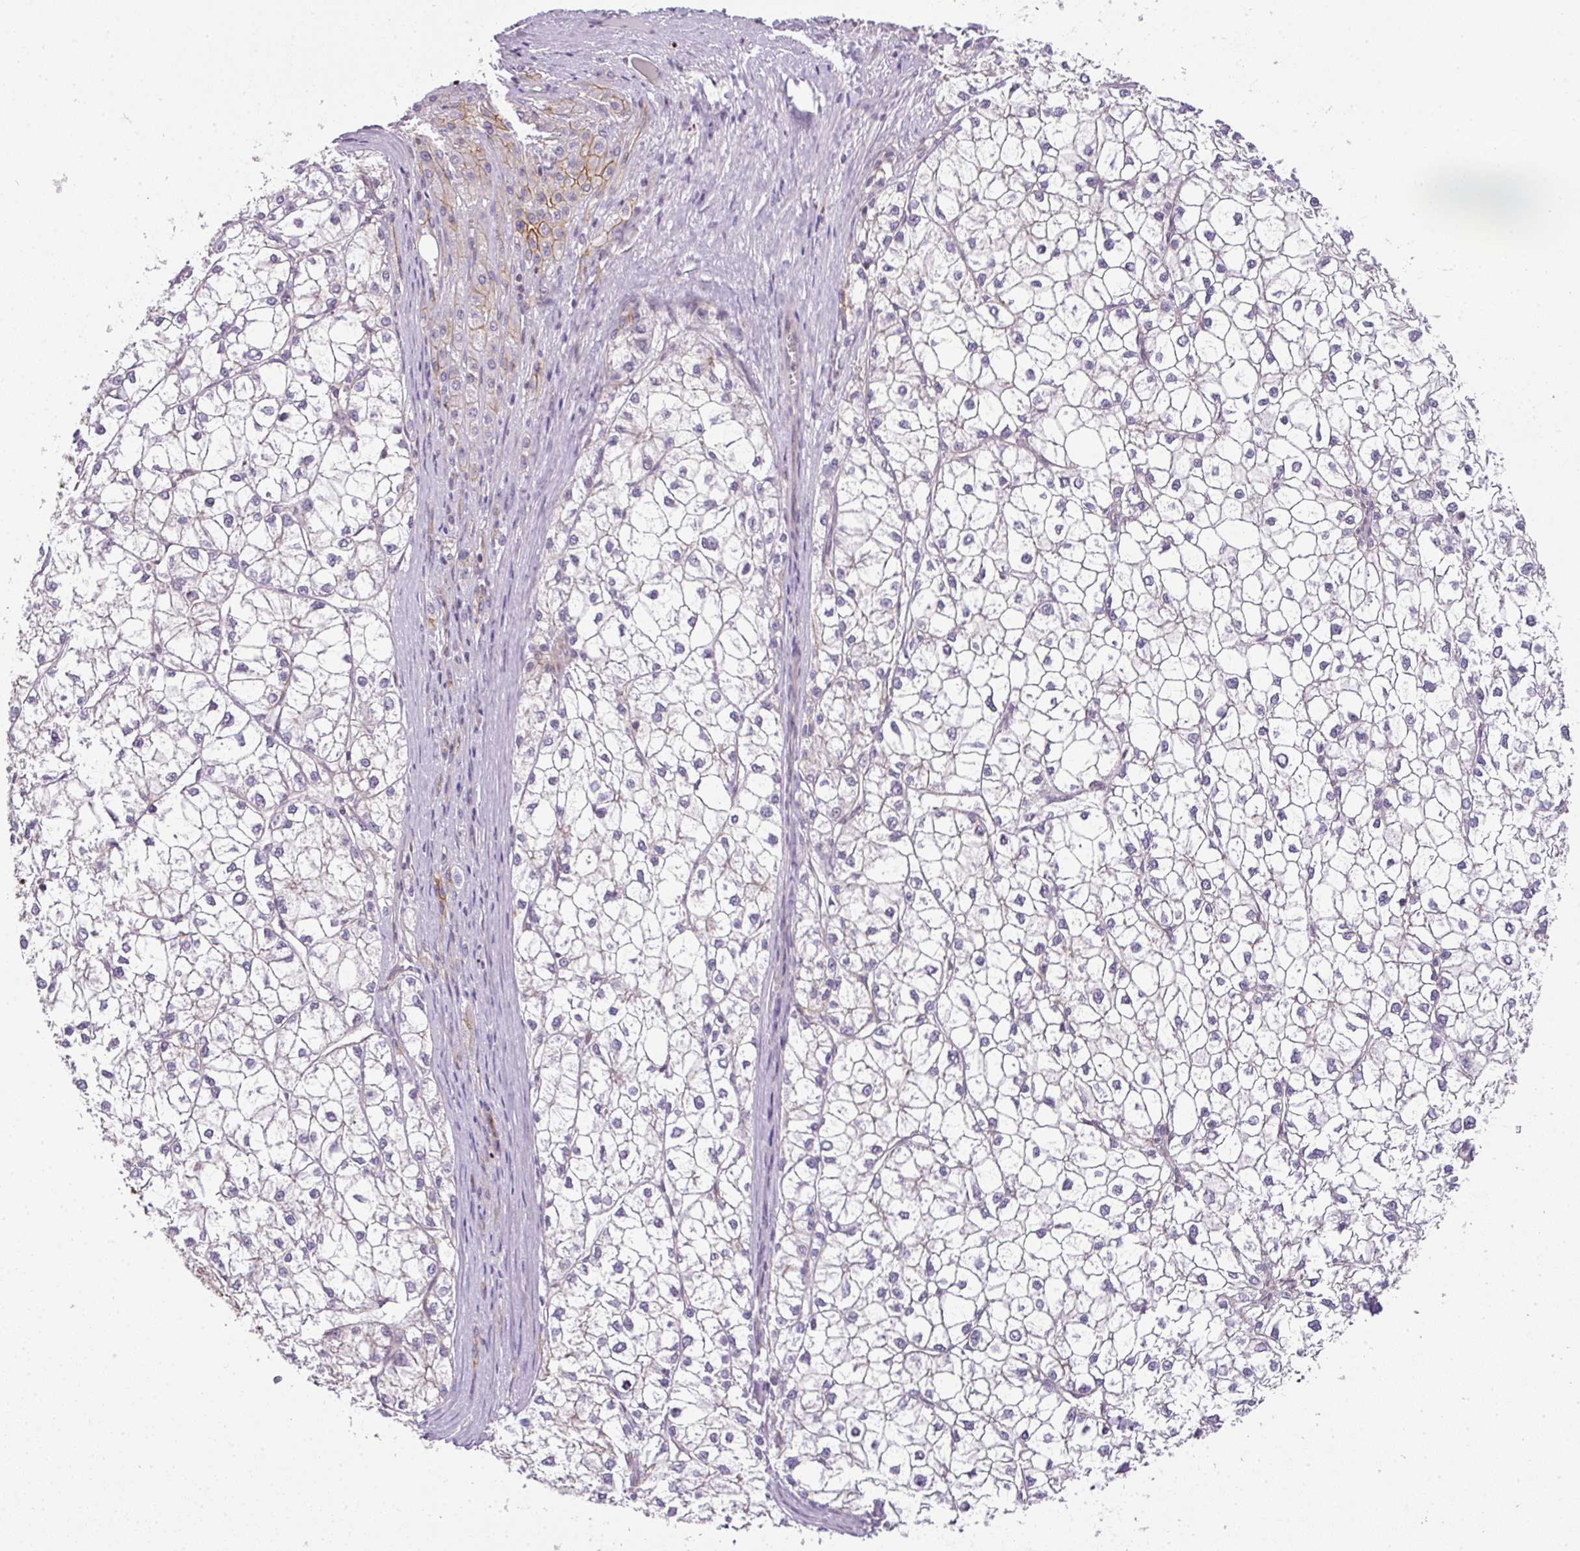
{"staining": {"intensity": "negative", "quantity": "none", "location": "none"}, "tissue": "liver cancer", "cell_type": "Tumor cells", "image_type": "cancer", "snomed": [{"axis": "morphology", "description": "Carcinoma, Hepatocellular, NOS"}, {"axis": "topography", "description": "Liver"}], "caption": "An immunohistochemistry (IHC) photomicrograph of hepatocellular carcinoma (liver) is shown. There is no staining in tumor cells of hepatocellular carcinoma (liver). Brightfield microscopy of immunohistochemistry (IHC) stained with DAB (brown) and hematoxylin (blue), captured at high magnification.", "gene": "OR11H4", "patient": {"sex": "female", "age": 43}}